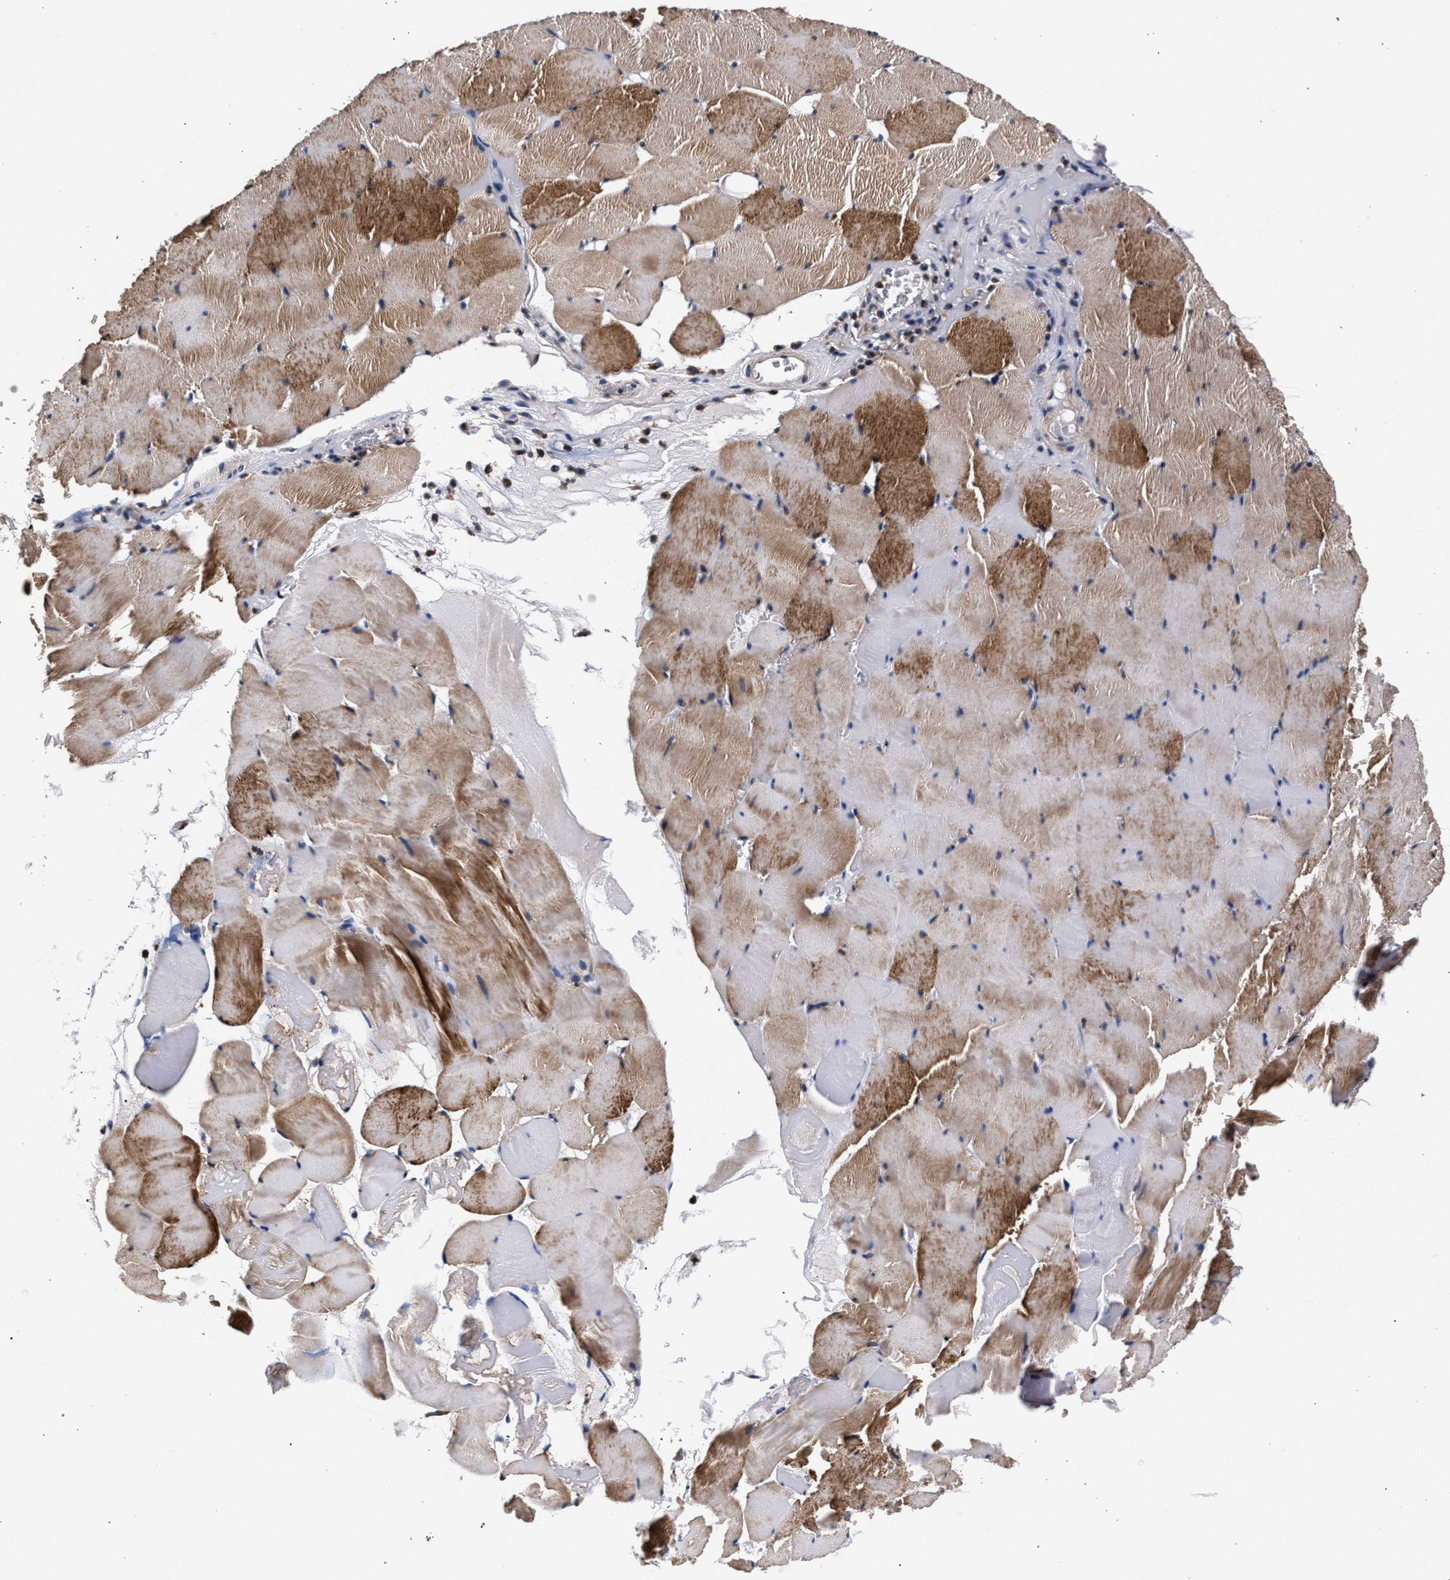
{"staining": {"intensity": "moderate", "quantity": ">75%", "location": "cytoplasmic/membranous"}, "tissue": "skeletal muscle", "cell_type": "Myocytes", "image_type": "normal", "snomed": [{"axis": "morphology", "description": "Normal tissue, NOS"}, {"axis": "topography", "description": "Skeletal muscle"}], "caption": "Skeletal muscle stained with a protein marker demonstrates moderate staining in myocytes.", "gene": "ZNF462", "patient": {"sex": "male", "age": 62}}